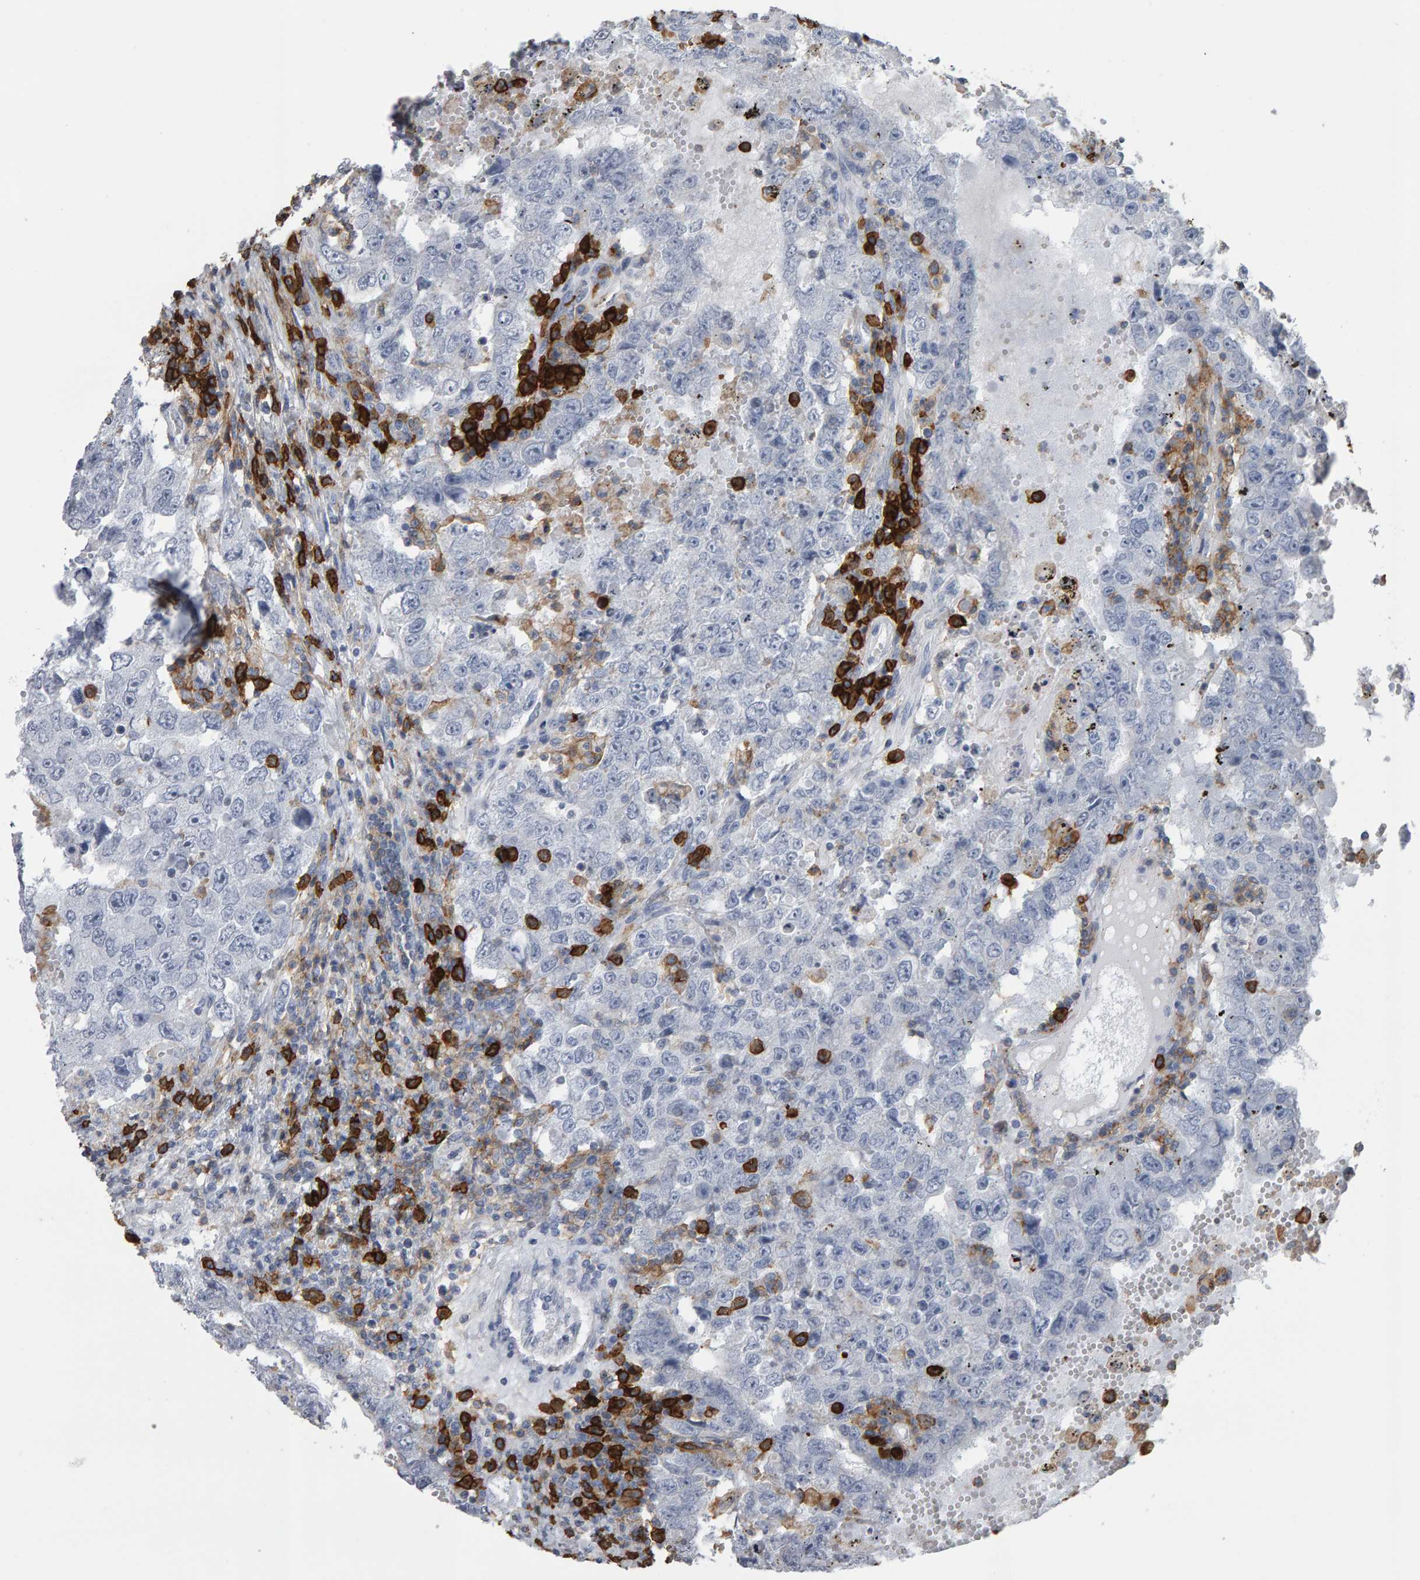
{"staining": {"intensity": "negative", "quantity": "none", "location": "none"}, "tissue": "testis cancer", "cell_type": "Tumor cells", "image_type": "cancer", "snomed": [{"axis": "morphology", "description": "Carcinoma, Embryonal, NOS"}, {"axis": "topography", "description": "Testis"}], "caption": "A micrograph of testis embryonal carcinoma stained for a protein displays no brown staining in tumor cells.", "gene": "CD38", "patient": {"sex": "male", "age": 26}}